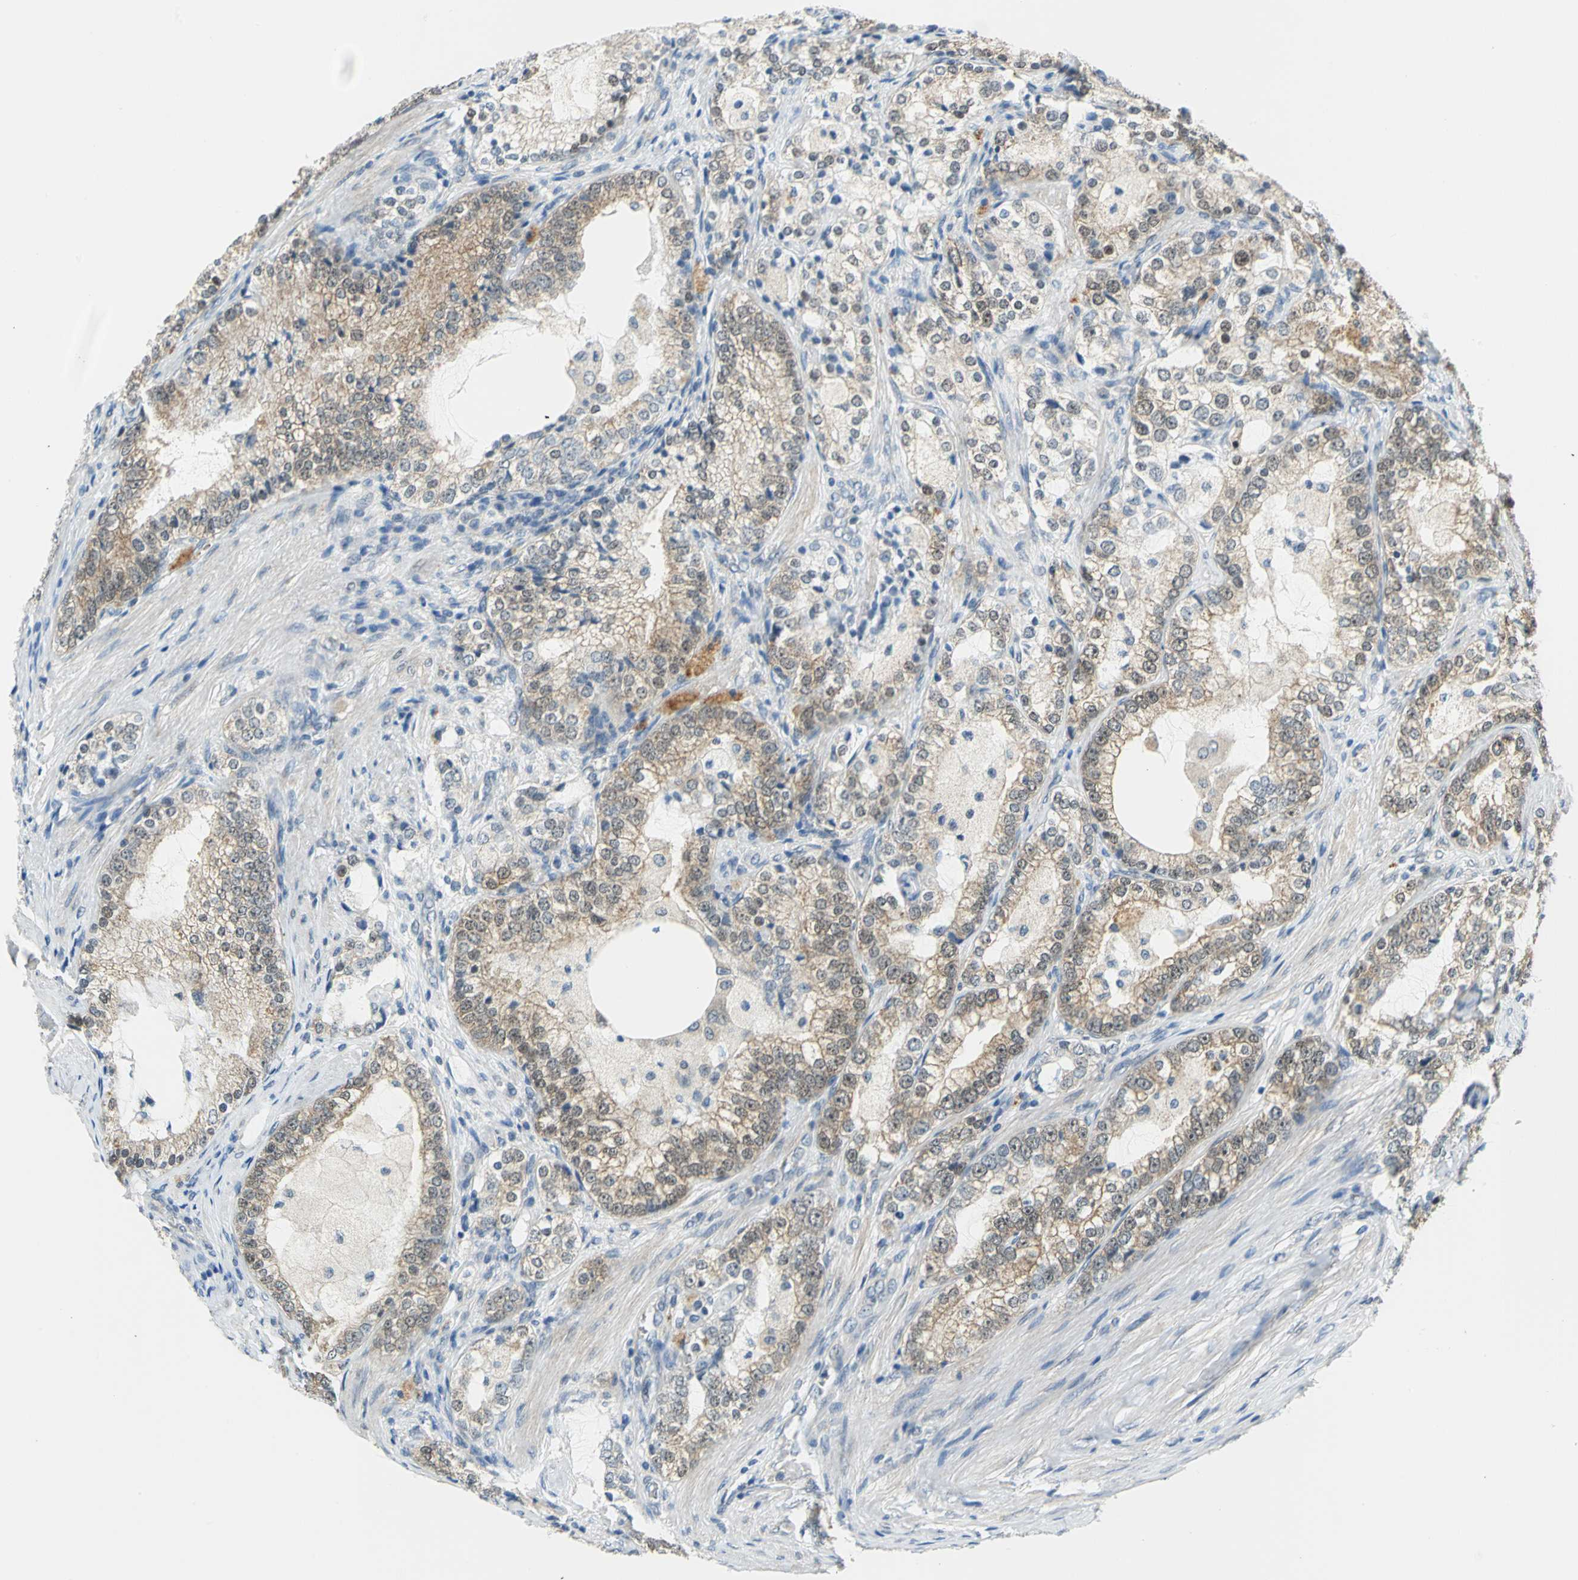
{"staining": {"intensity": "weak", "quantity": ">75%", "location": "cytoplasmic/membranous"}, "tissue": "prostate cancer", "cell_type": "Tumor cells", "image_type": "cancer", "snomed": [{"axis": "morphology", "description": "Adenocarcinoma, High grade"}, {"axis": "topography", "description": "Prostate"}], "caption": "High-magnification brightfield microscopy of high-grade adenocarcinoma (prostate) stained with DAB (3,3'-diaminobenzidine) (brown) and counterstained with hematoxylin (blue). tumor cells exhibit weak cytoplasmic/membranous expression is identified in about>75% of cells.", "gene": "PIN1", "patient": {"sex": "male", "age": 63}}